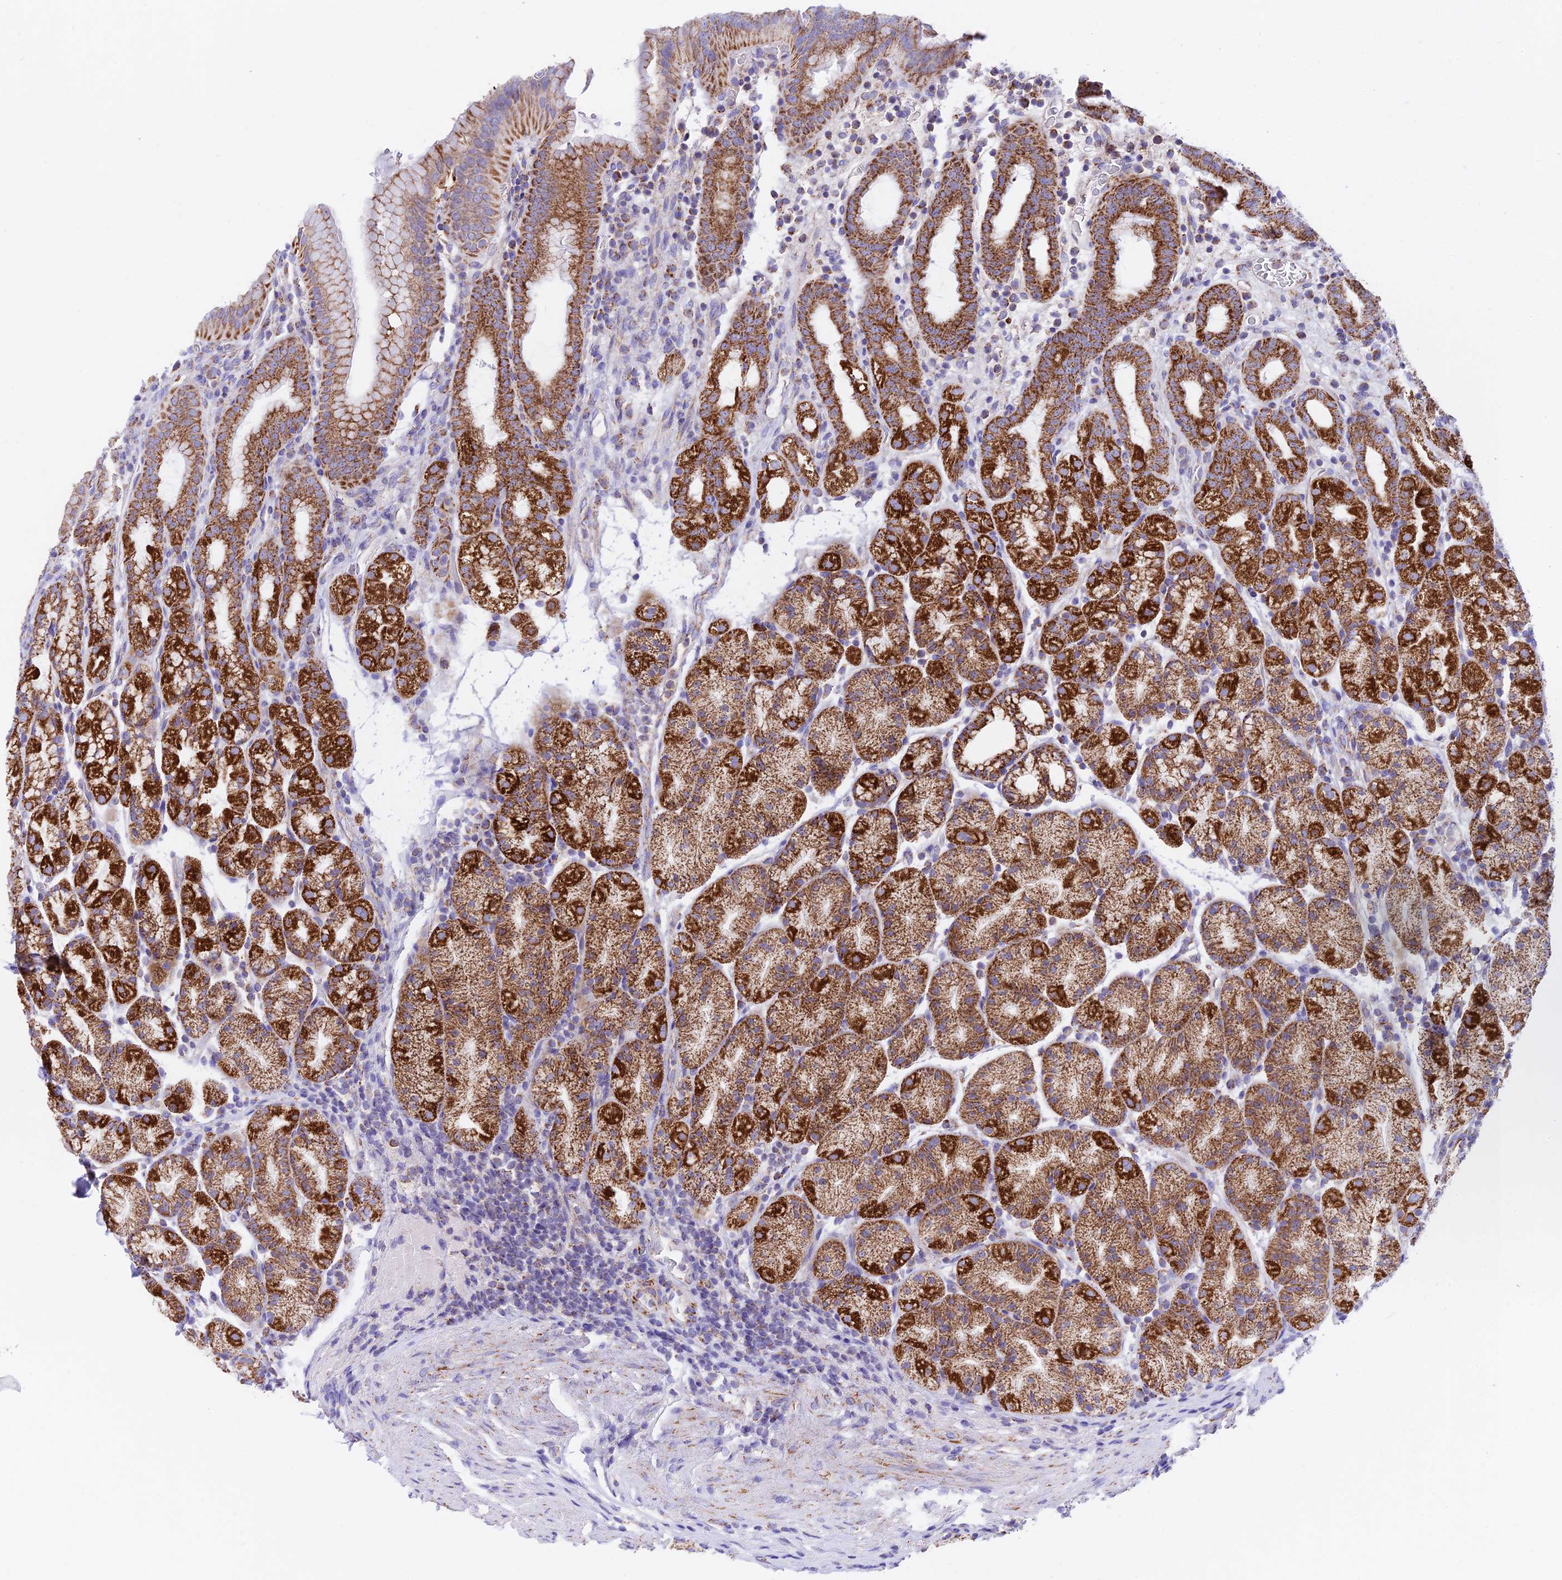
{"staining": {"intensity": "strong", "quantity": ">75%", "location": "cytoplasmic/membranous"}, "tissue": "stomach", "cell_type": "Glandular cells", "image_type": "normal", "snomed": [{"axis": "morphology", "description": "Normal tissue, NOS"}, {"axis": "topography", "description": "Stomach, upper"}, {"axis": "topography", "description": "Stomach, lower"}, {"axis": "topography", "description": "Small intestine"}], "caption": "Strong cytoplasmic/membranous expression is present in about >75% of glandular cells in benign stomach. (Brightfield microscopy of DAB IHC at high magnification).", "gene": "HSDL2", "patient": {"sex": "male", "age": 68}}